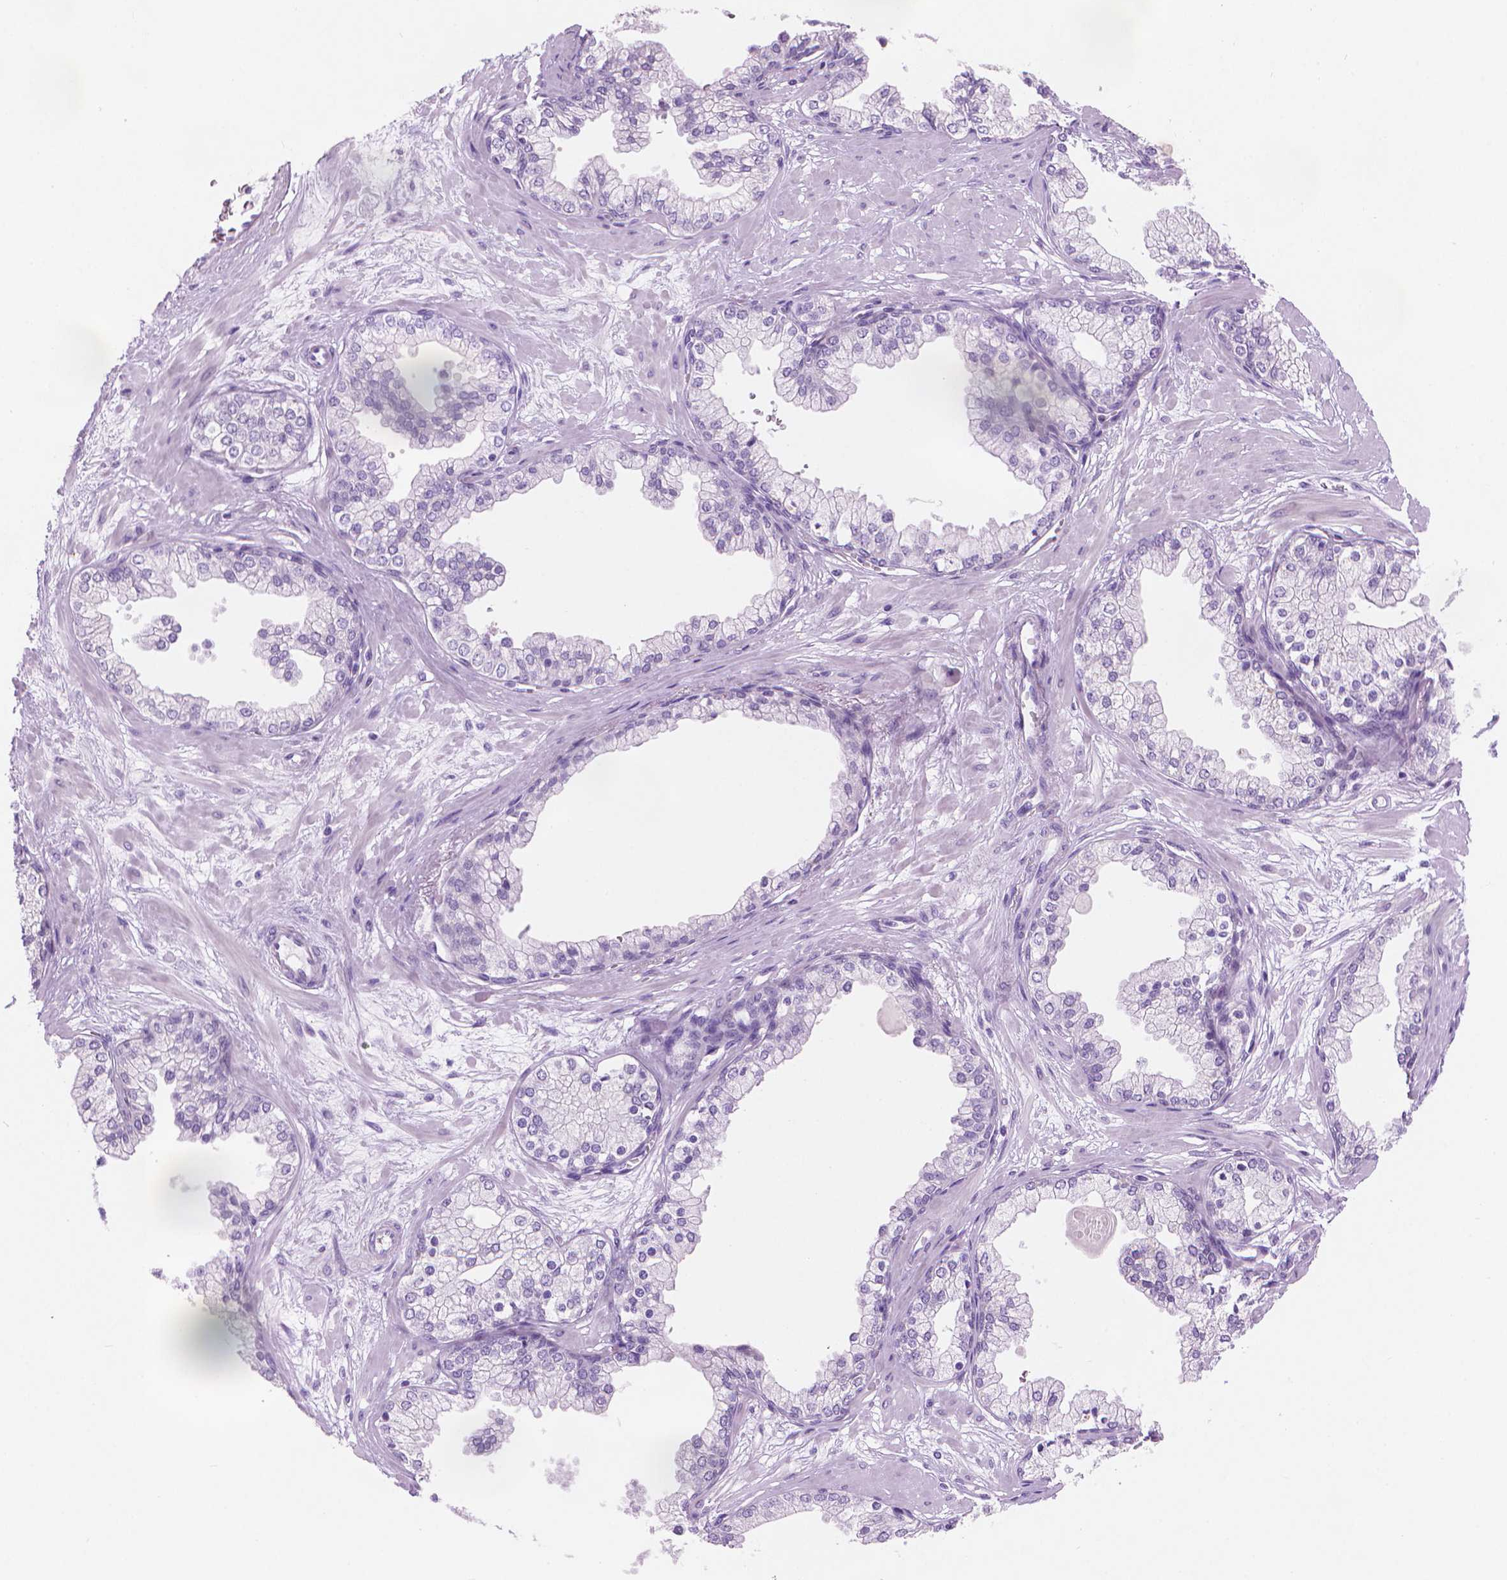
{"staining": {"intensity": "negative", "quantity": "none", "location": "none"}, "tissue": "prostate", "cell_type": "Glandular cells", "image_type": "normal", "snomed": [{"axis": "morphology", "description": "Normal tissue, NOS"}, {"axis": "topography", "description": "Prostate"}, {"axis": "topography", "description": "Peripheral nerve tissue"}], "caption": "A histopathology image of prostate stained for a protein reveals no brown staining in glandular cells.", "gene": "TTC29", "patient": {"sex": "male", "age": 61}}